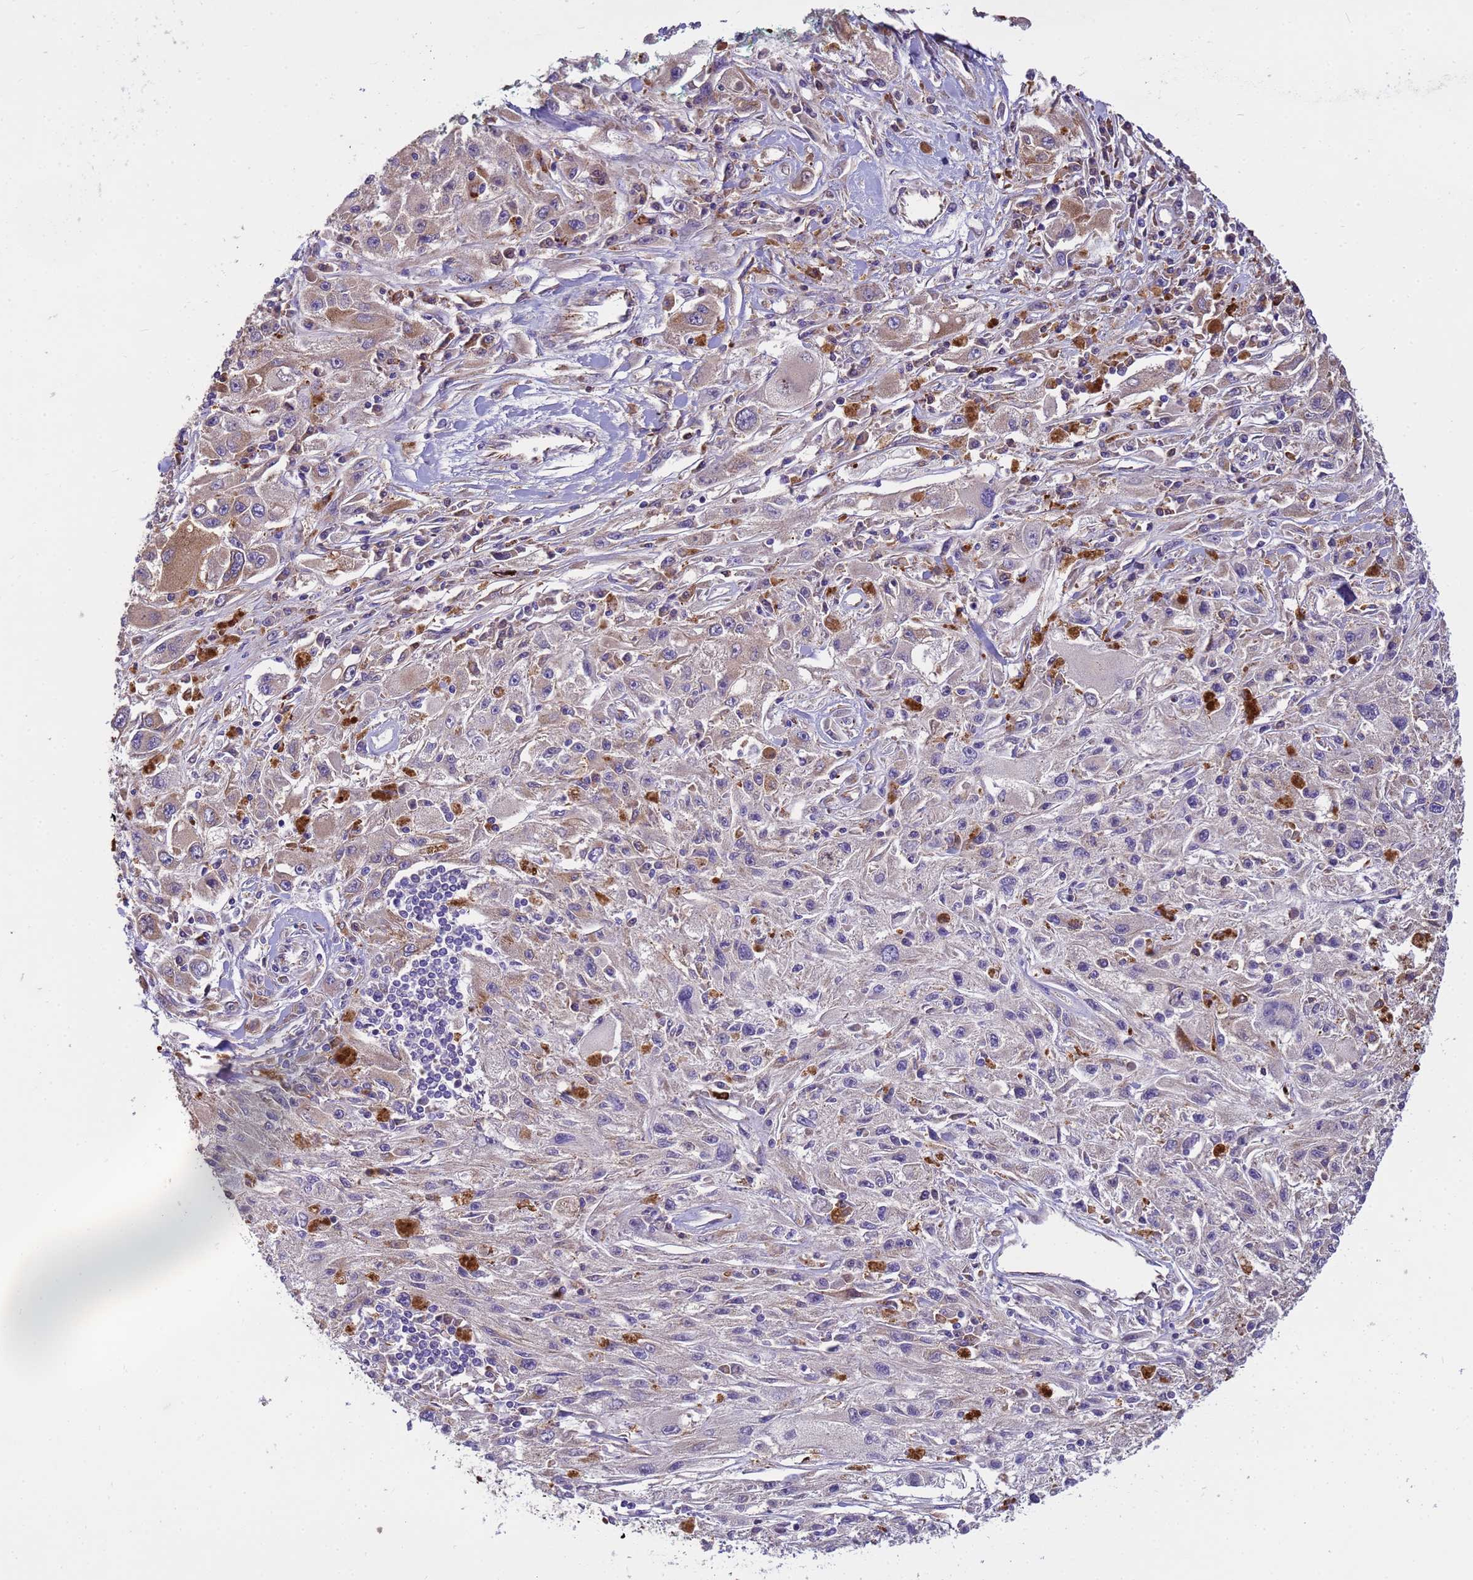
{"staining": {"intensity": "weak", "quantity": "<25%", "location": "cytoplasmic/membranous"}, "tissue": "melanoma", "cell_type": "Tumor cells", "image_type": "cancer", "snomed": [{"axis": "morphology", "description": "Malignant melanoma, Metastatic site"}, {"axis": "topography", "description": "Skin"}], "caption": "Immunohistochemical staining of malignant melanoma (metastatic site) exhibits no significant expression in tumor cells.", "gene": "THAP5", "patient": {"sex": "male", "age": 53}}